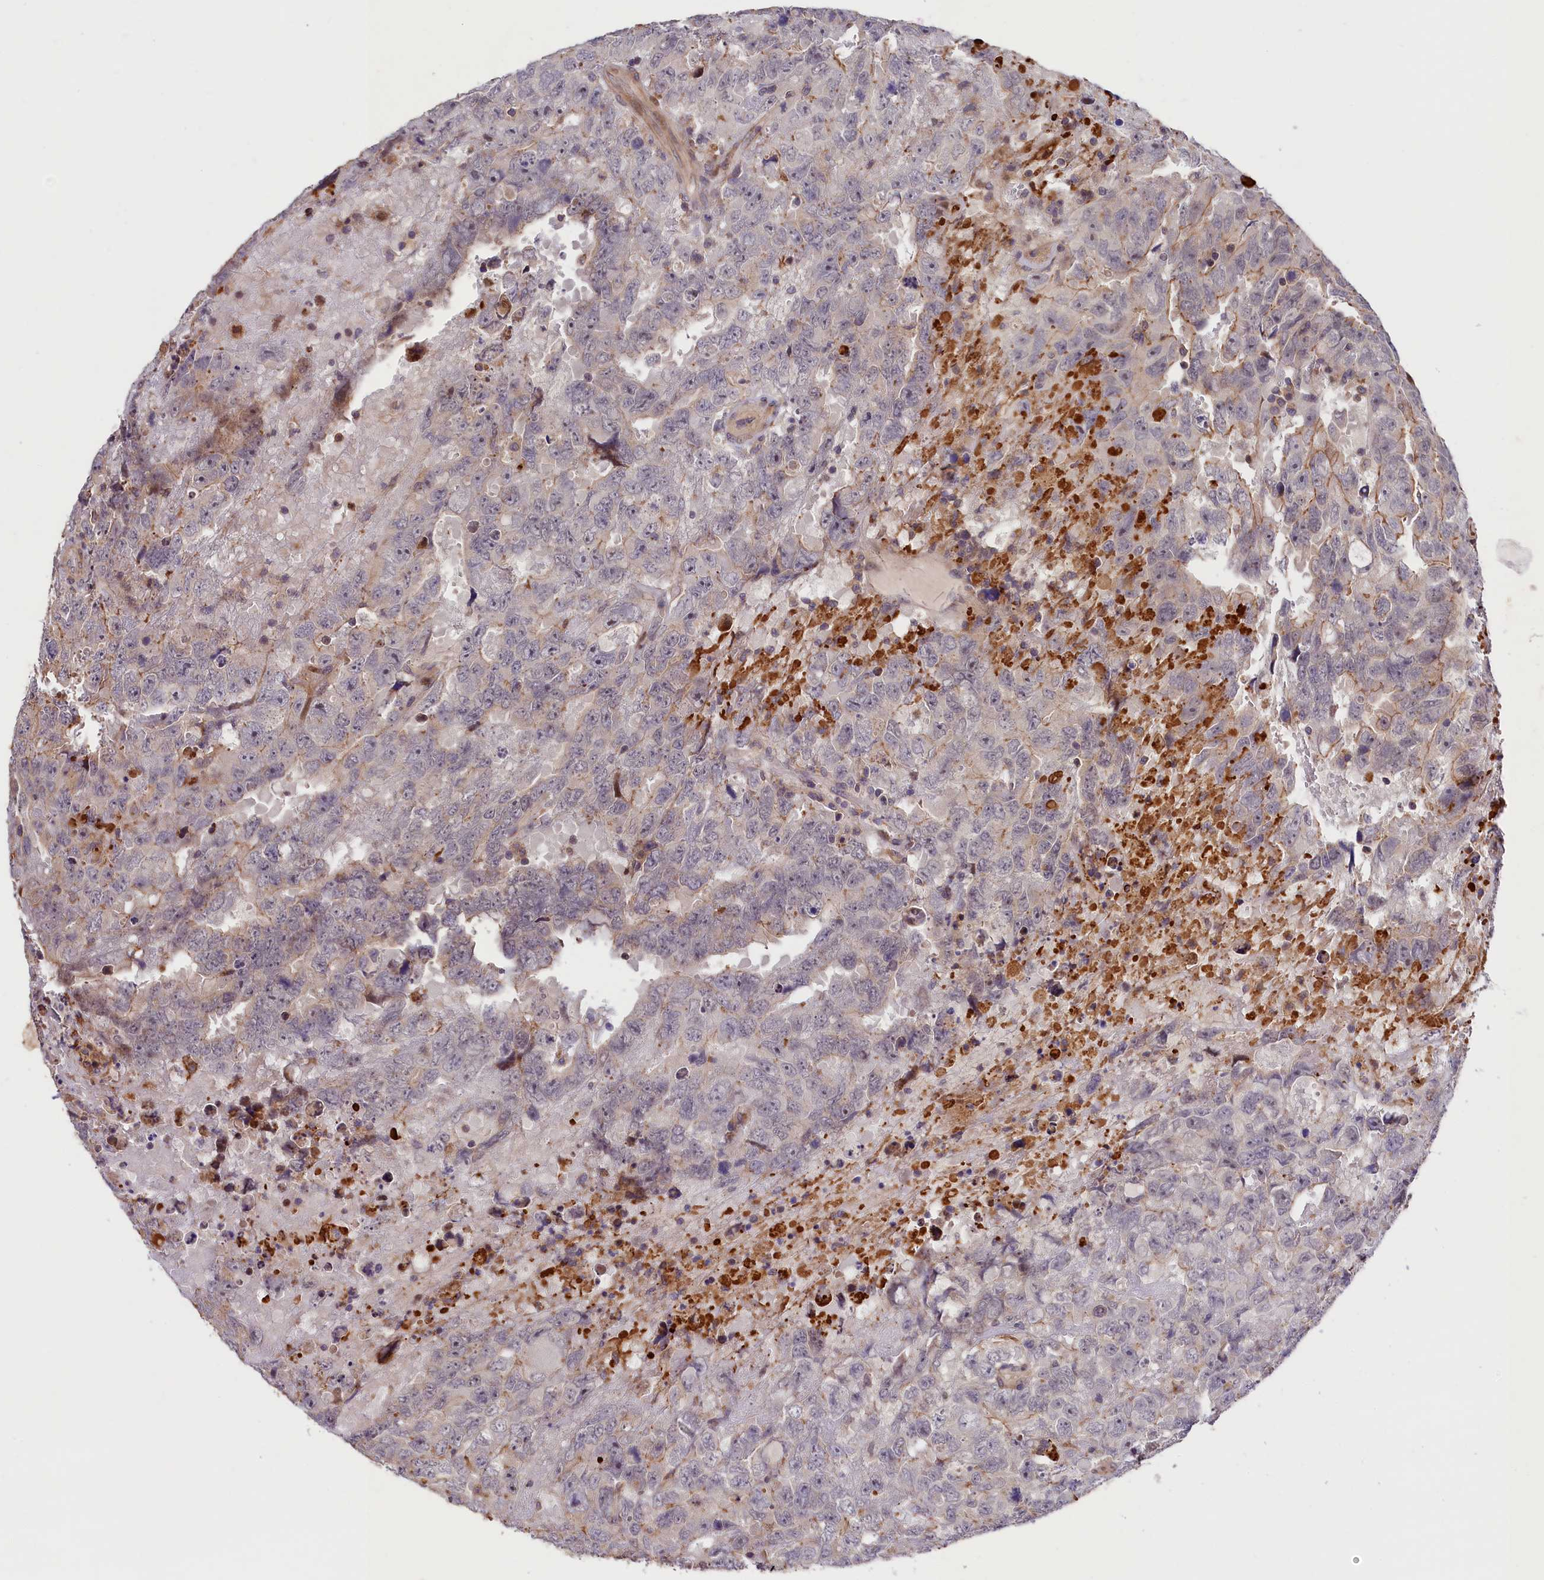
{"staining": {"intensity": "negative", "quantity": "none", "location": "none"}, "tissue": "testis cancer", "cell_type": "Tumor cells", "image_type": "cancer", "snomed": [{"axis": "morphology", "description": "Carcinoma, Embryonal, NOS"}, {"axis": "topography", "description": "Testis"}], "caption": "Immunohistochemistry of human embryonal carcinoma (testis) displays no expression in tumor cells. (Immunohistochemistry, brightfield microscopy, high magnification).", "gene": "CACNA1H", "patient": {"sex": "male", "age": 45}}